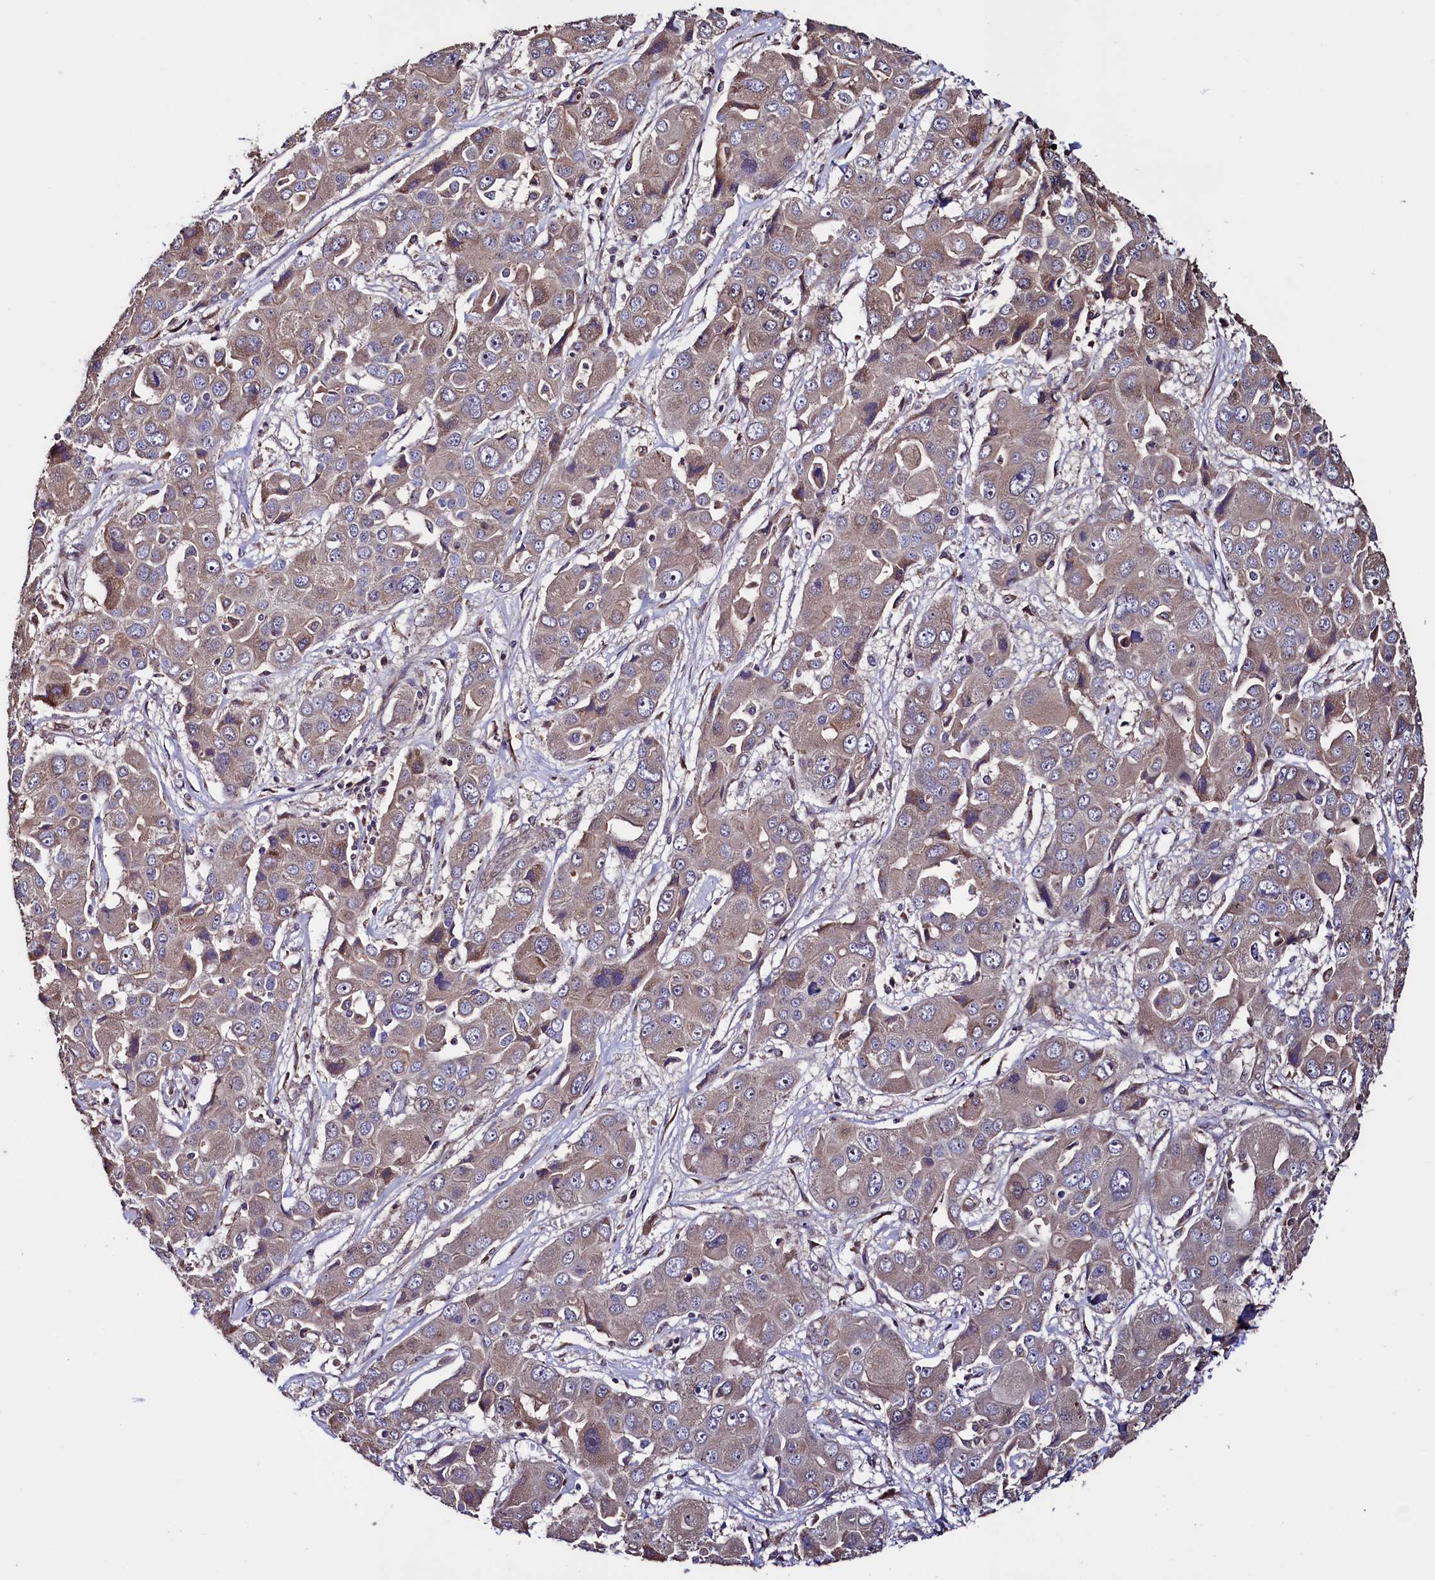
{"staining": {"intensity": "weak", "quantity": "<25%", "location": "cytoplasmic/membranous"}, "tissue": "liver cancer", "cell_type": "Tumor cells", "image_type": "cancer", "snomed": [{"axis": "morphology", "description": "Cholangiocarcinoma"}, {"axis": "topography", "description": "Liver"}], "caption": "Immunohistochemistry photomicrograph of liver cholangiocarcinoma stained for a protein (brown), which reveals no expression in tumor cells.", "gene": "RBFA", "patient": {"sex": "male", "age": 67}}